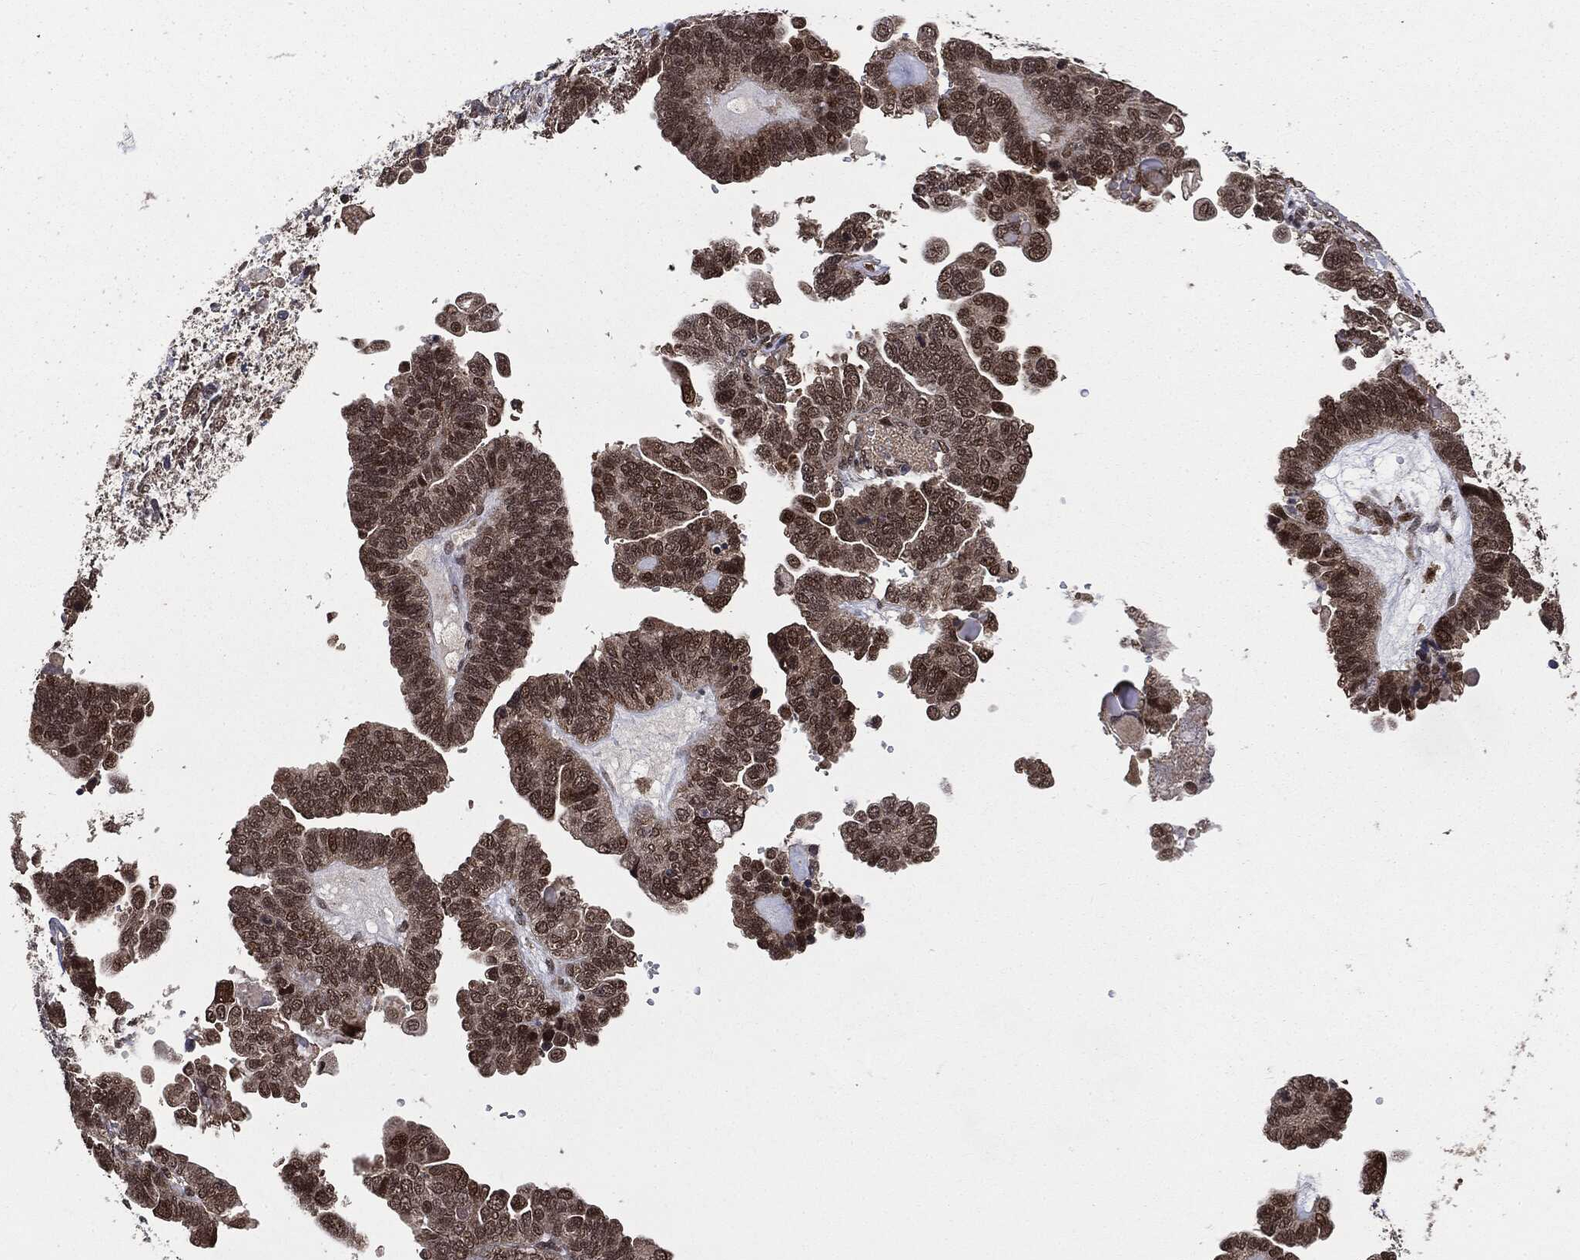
{"staining": {"intensity": "weak", "quantity": ">75%", "location": "cytoplasmic/membranous,nuclear"}, "tissue": "ovarian cancer", "cell_type": "Tumor cells", "image_type": "cancer", "snomed": [{"axis": "morphology", "description": "Cystadenocarcinoma, serous, NOS"}, {"axis": "topography", "description": "Ovary"}], "caption": "Immunohistochemistry (IHC) of serous cystadenocarcinoma (ovarian) displays low levels of weak cytoplasmic/membranous and nuclear positivity in approximately >75% of tumor cells.", "gene": "PTPA", "patient": {"sex": "female", "age": 51}}